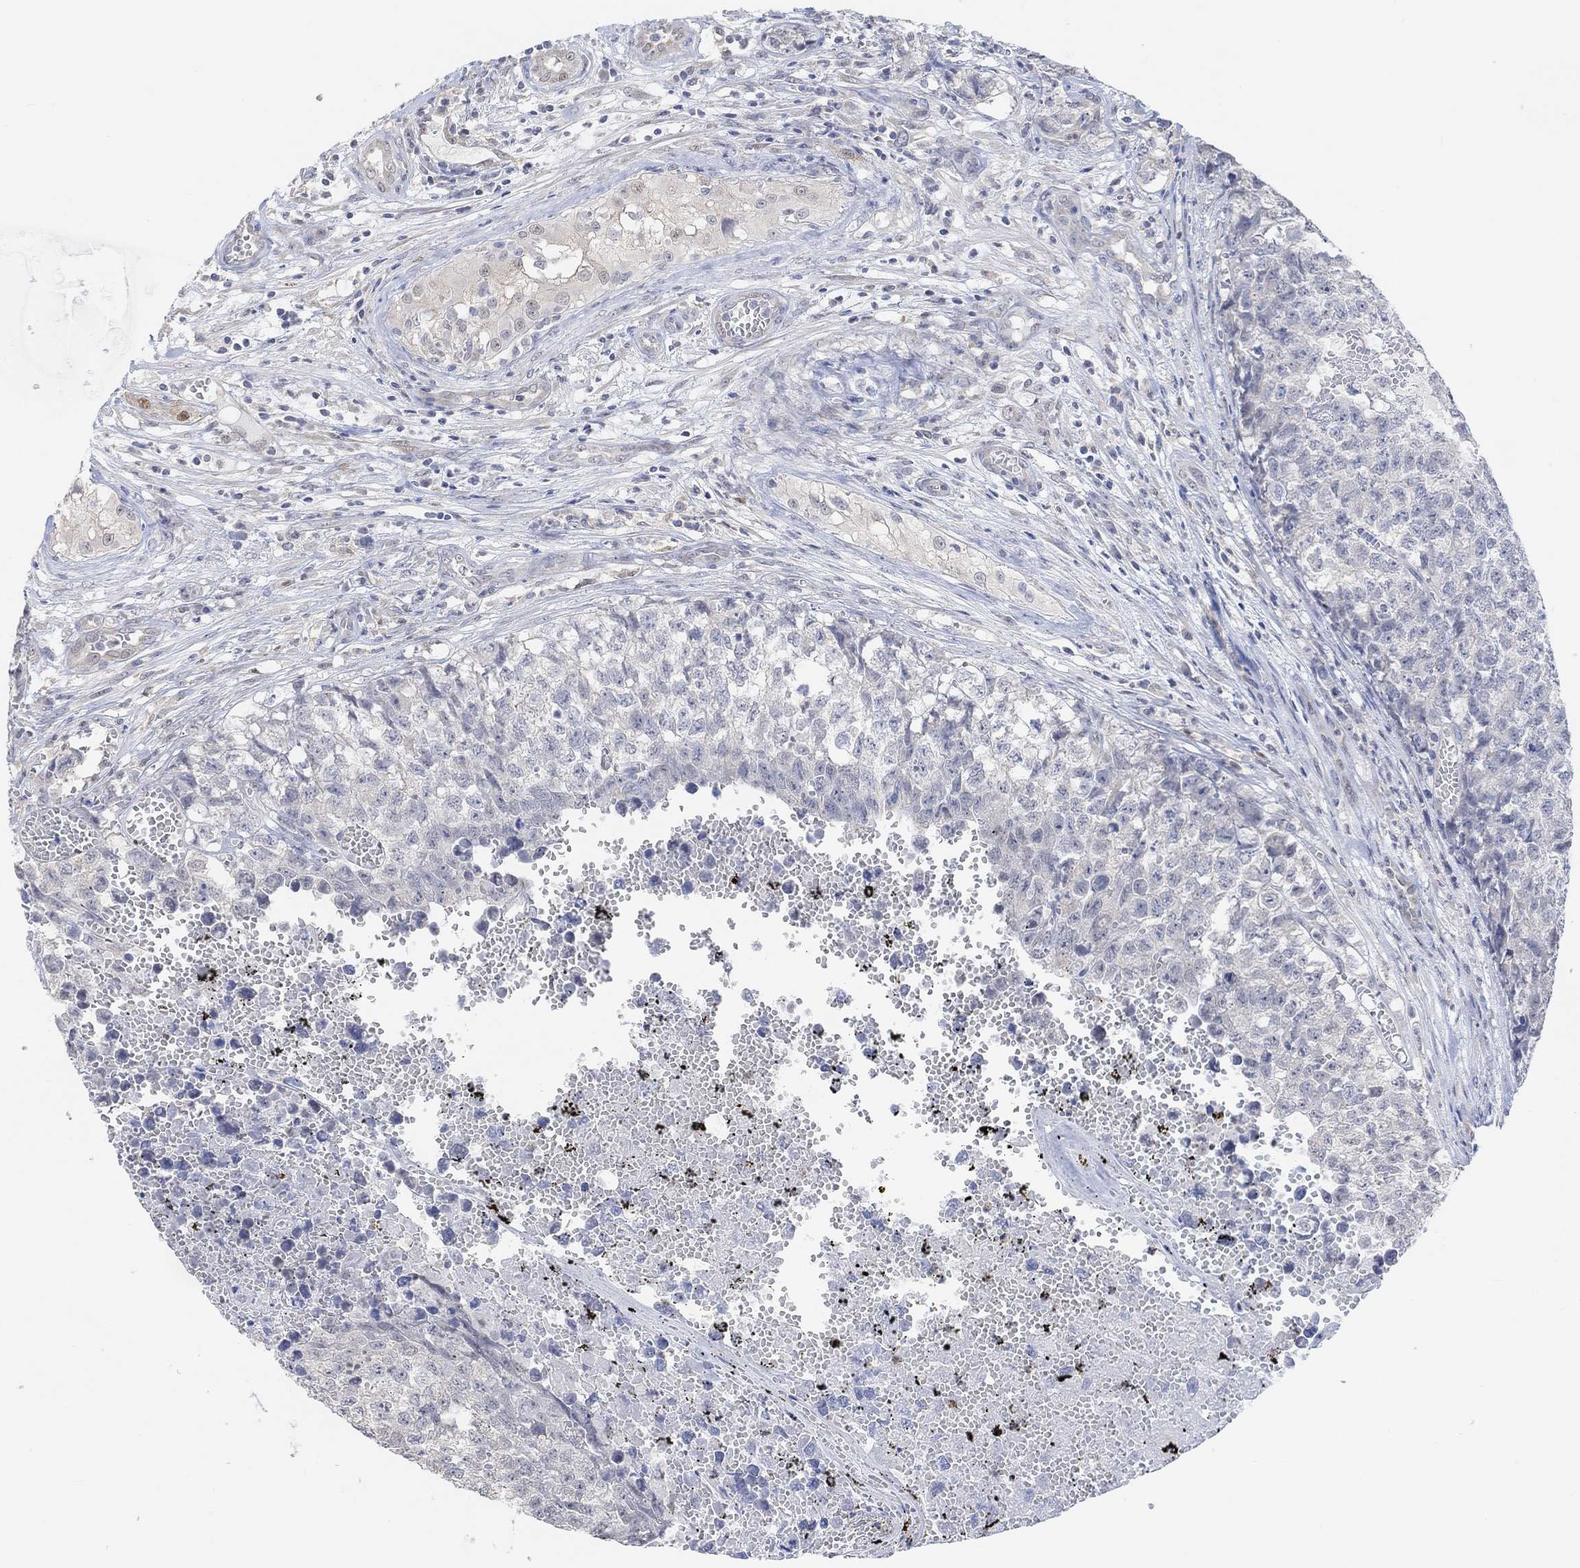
{"staining": {"intensity": "negative", "quantity": "none", "location": "none"}, "tissue": "testis cancer", "cell_type": "Tumor cells", "image_type": "cancer", "snomed": [{"axis": "morphology", "description": "Seminoma, NOS"}, {"axis": "morphology", "description": "Carcinoma, Embryonal, NOS"}, {"axis": "topography", "description": "Testis"}], "caption": "The image reveals no significant staining in tumor cells of testis embryonal carcinoma.", "gene": "MUC1", "patient": {"sex": "male", "age": 22}}